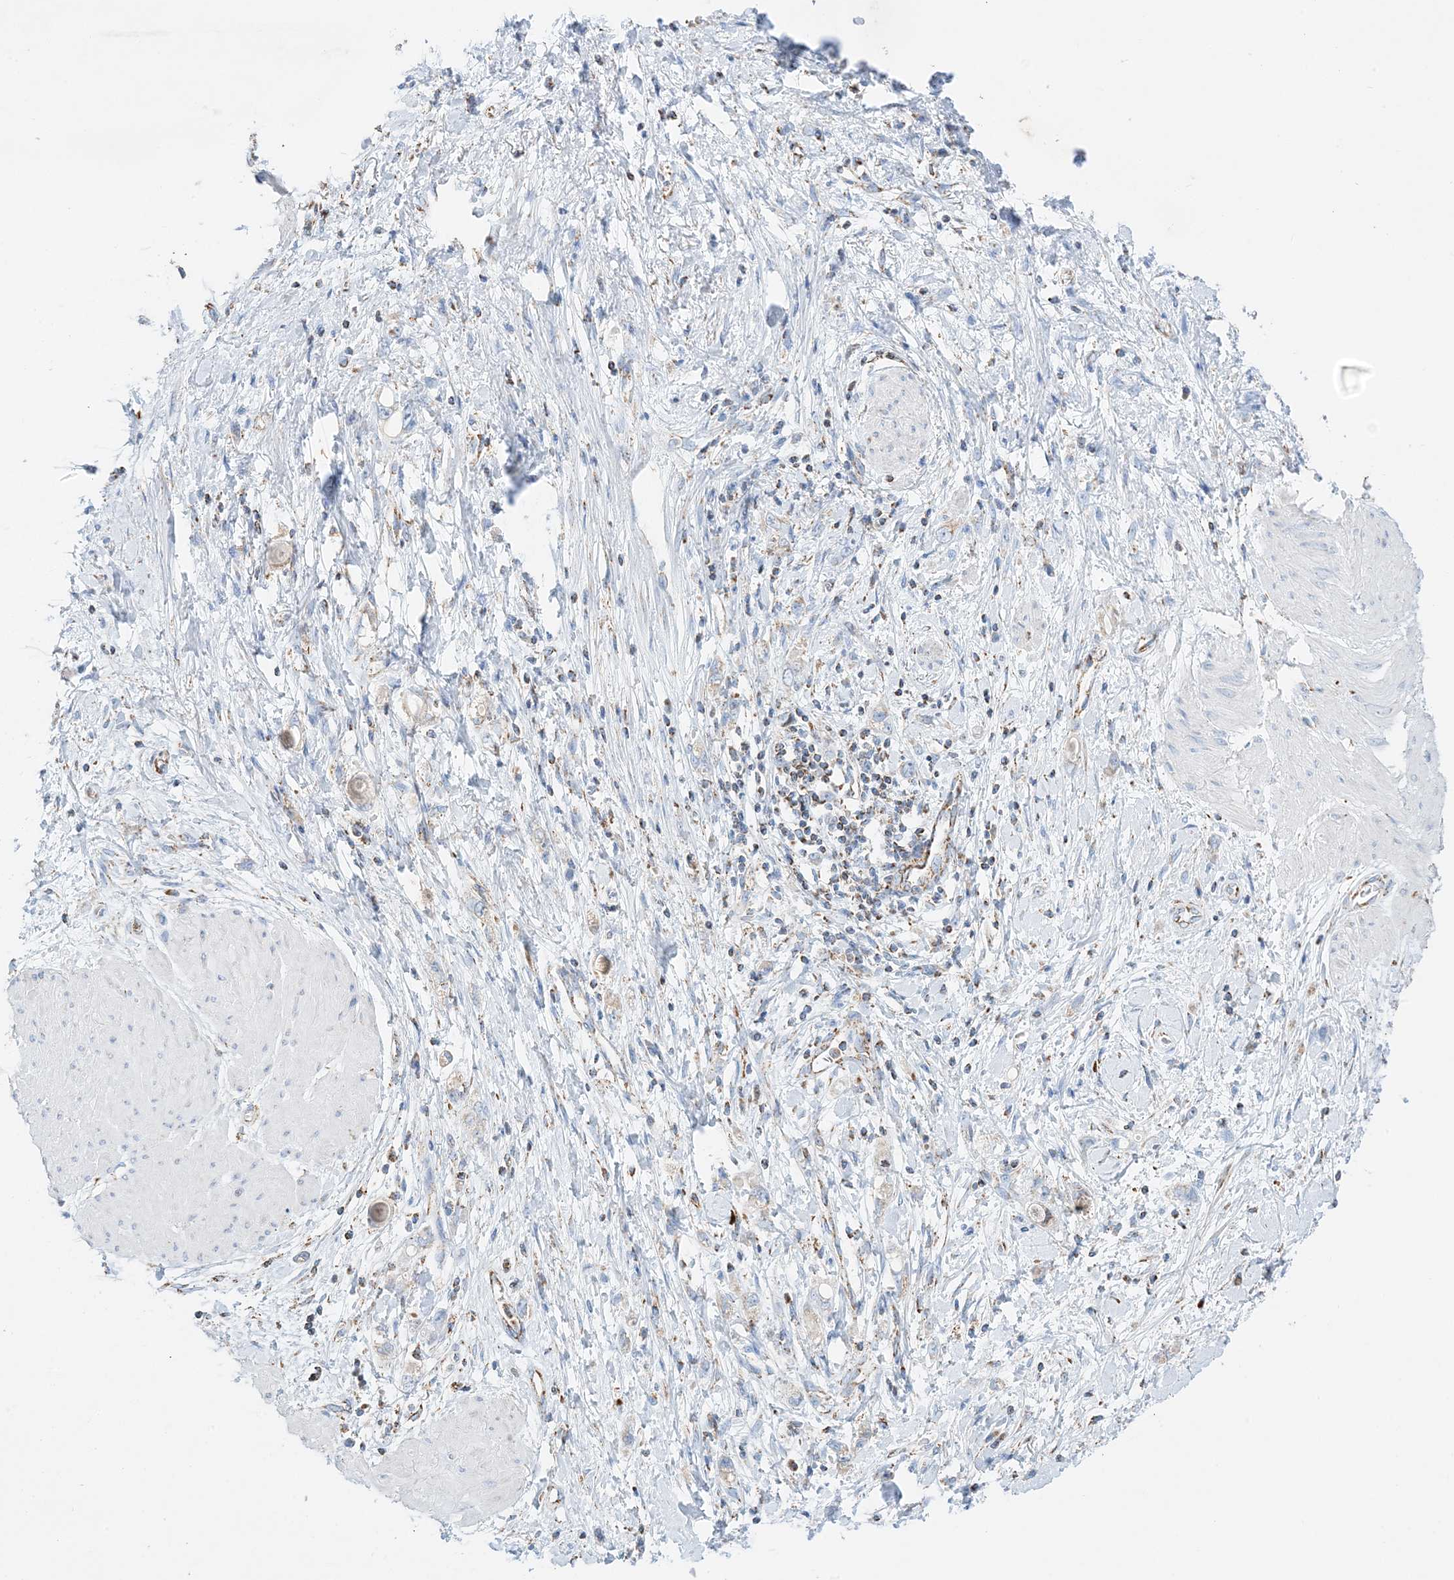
{"staining": {"intensity": "moderate", "quantity": "<25%", "location": "cytoplasmic/membranous"}, "tissue": "stomach cancer", "cell_type": "Tumor cells", "image_type": "cancer", "snomed": [{"axis": "morphology", "description": "Adenocarcinoma, NOS"}, {"axis": "topography", "description": "Stomach"}], "caption": "This is a histology image of IHC staining of stomach cancer, which shows moderate positivity in the cytoplasmic/membranous of tumor cells.", "gene": "CAPN13", "patient": {"sex": "female", "age": 76}}